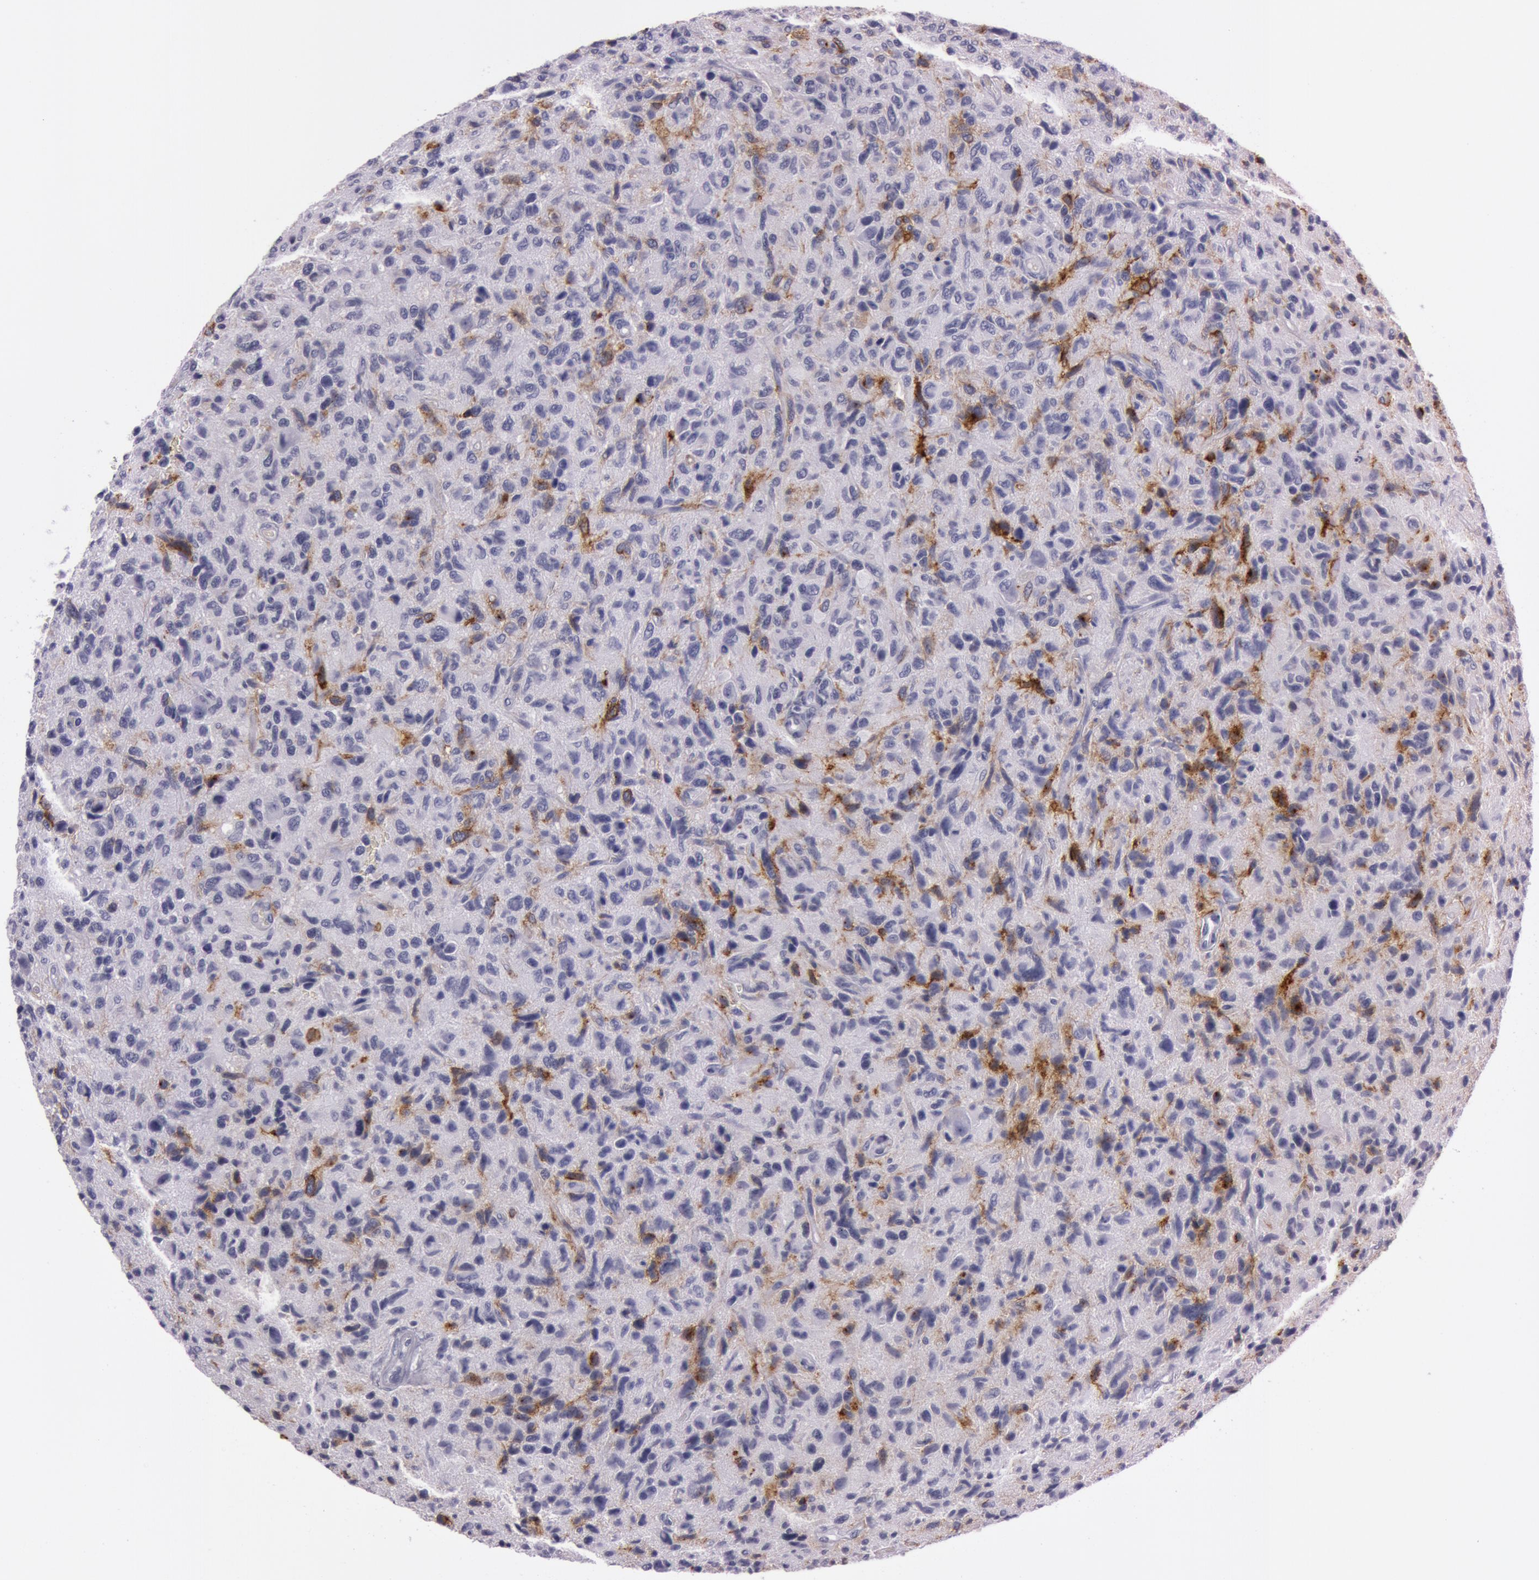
{"staining": {"intensity": "negative", "quantity": "none", "location": "none"}, "tissue": "glioma", "cell_type": "Tumor cells", "image_type": "cancer", "snomed": [{"axis": "morphology", "description": "Glioma, malignant, High grade"}, {"axis": "topography", "description": "Brain"}], "caption": "Tumor cells are negative for brown protein staining in glioma.", "gene": "FOLH1", "patient": {"sex": "female", "age": 60}}